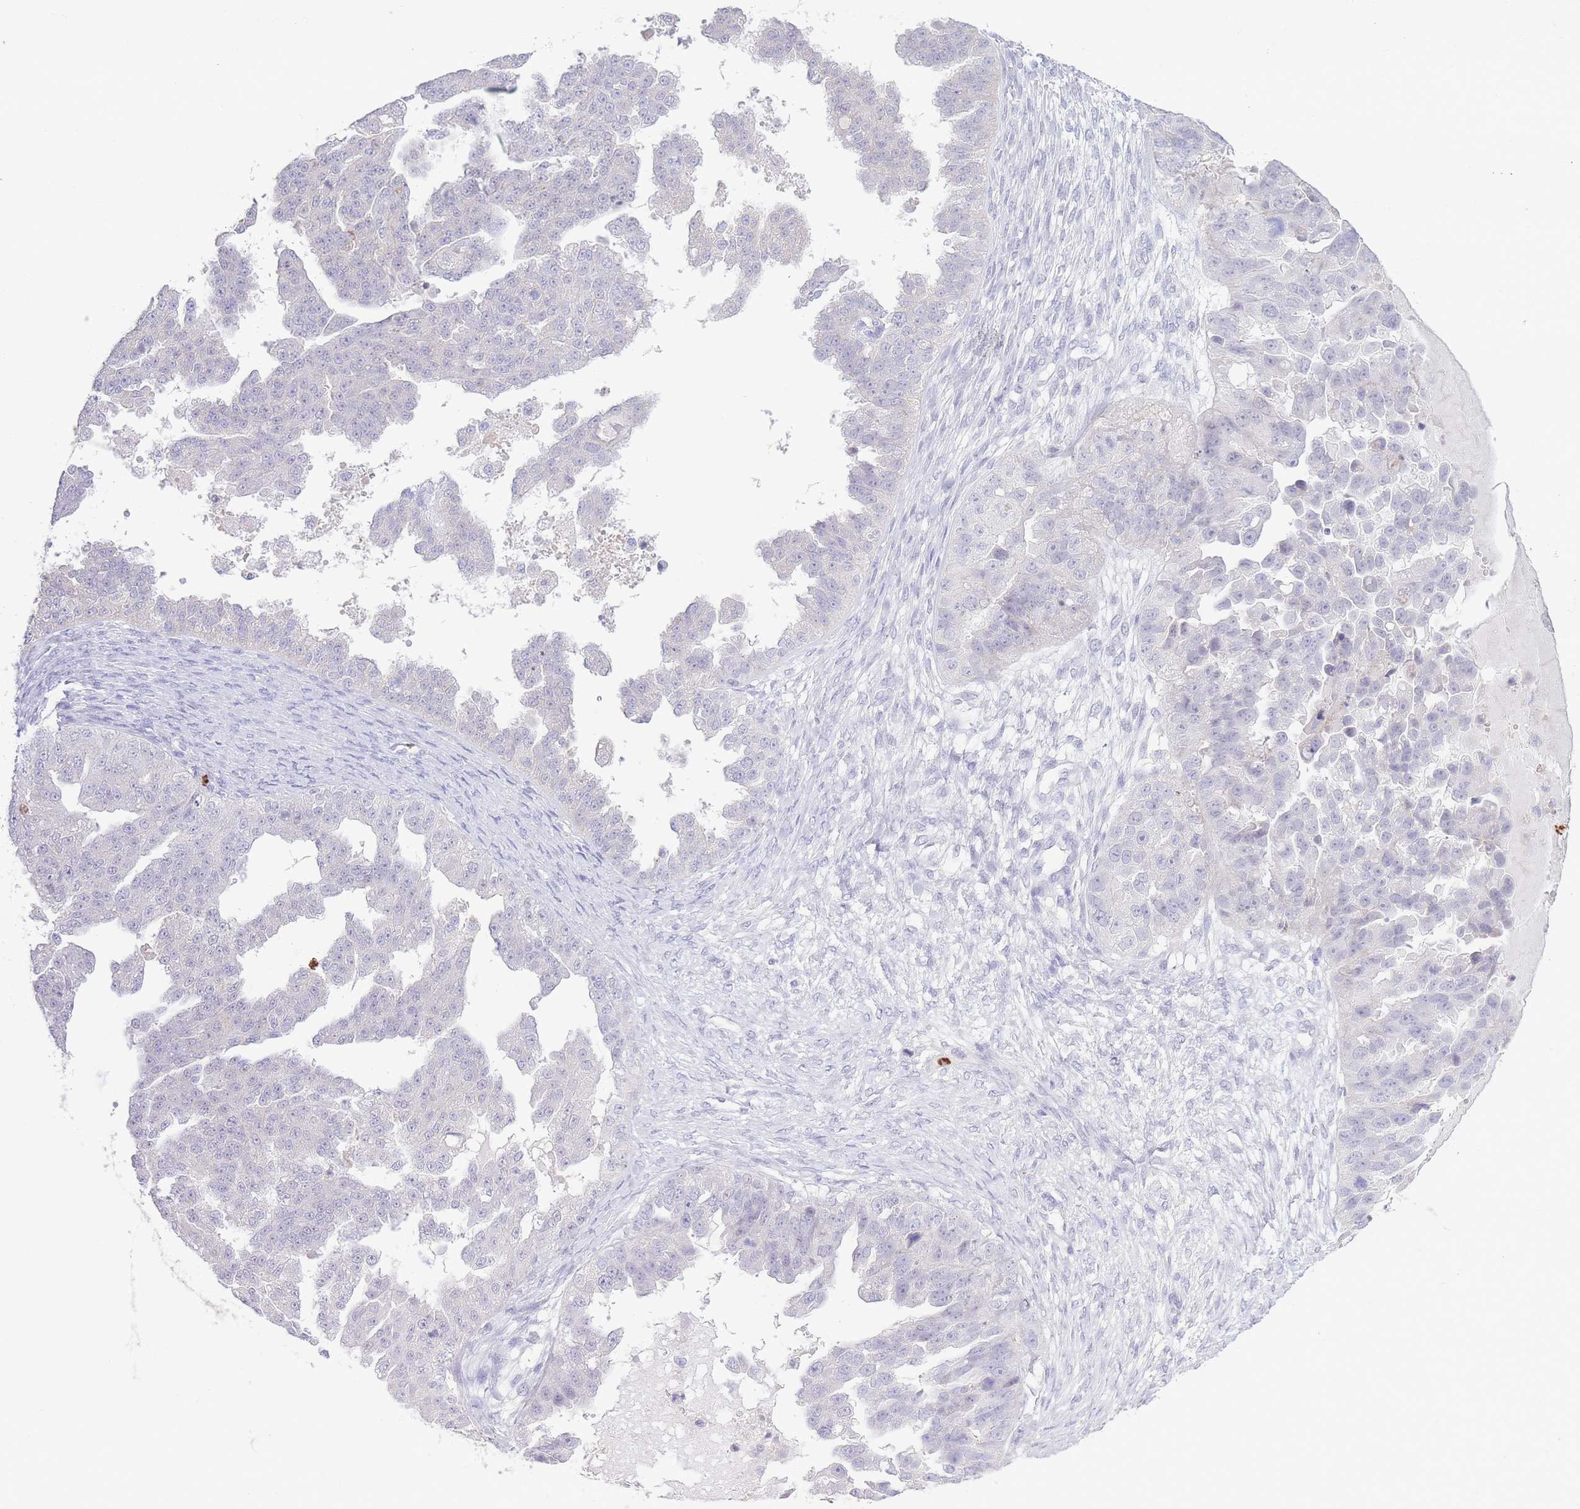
{"staining": {"intensity": "negative", "quantity": "none", "location": "none"}, "tissue": "ovarian cancer", "cell_type": "Tumor cells", "image_type": "cancer", "snomed": [{"axis": "morphology", "description": "Cystadenocarcinoma, serous, NOS"}, {"axis": "topography", "description": "Ovary"}], "caption": "Tumor cells show no significant protein staining in ovarian serous cystadenocarcinoma.", "gene": "LCLAT1", "patient": {"sex": "female", "age": 58}}